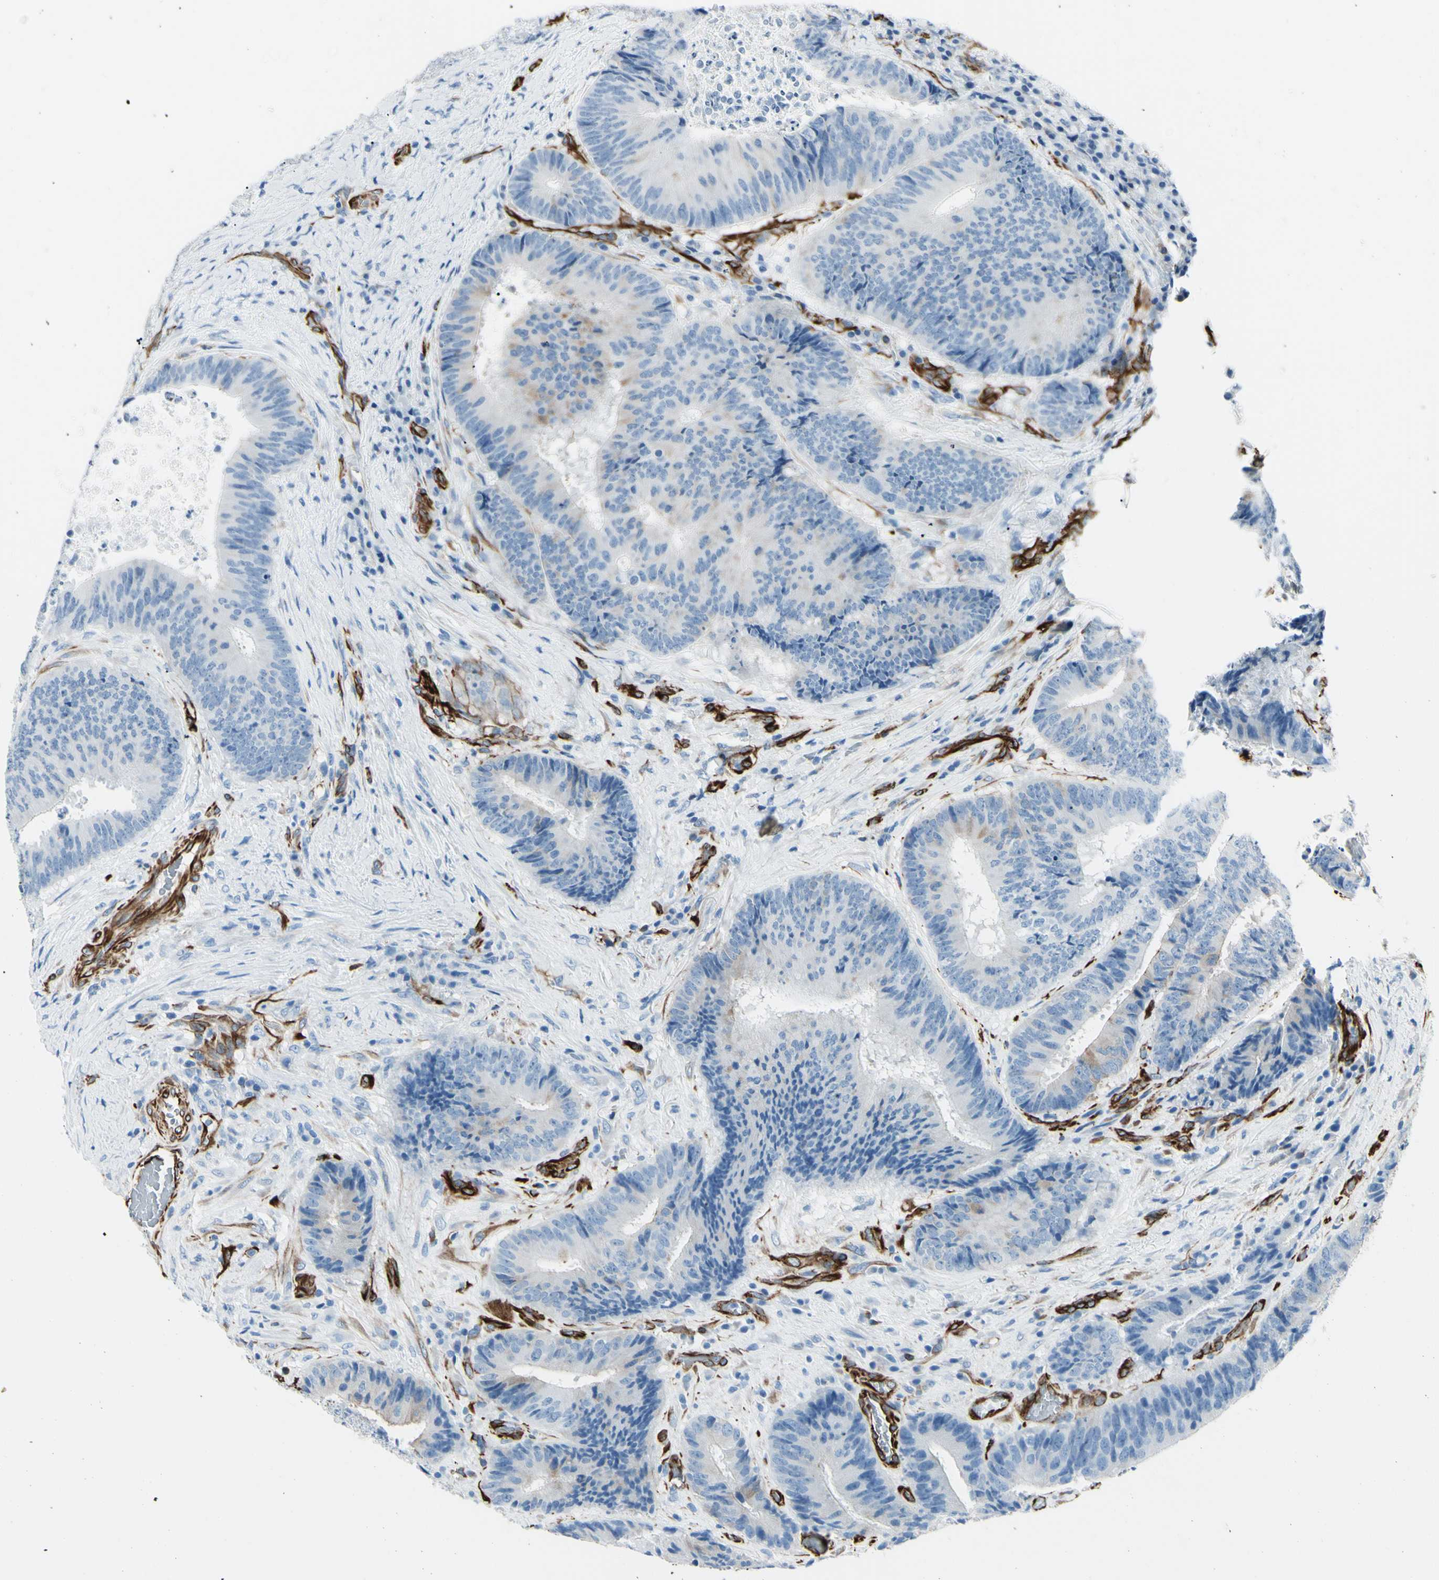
{"staining": {"intensity": "negative", "quantity": "none", "location": "none"}, "tissue": "colorectal cancer", "cell_type": "Tumor cells", "image_type": "cancer", "snomed": [{"axis": "morphology", "description": "Adenocarcinoma, NOS"}, {"axis": "topography", "description": "Rectum"}], "caption": "A micrograph of colorectal cancer (adenocarcinoma) stained for a protein reveals no brown staining in tumor cells.", "gene": "PTH2R", "patient": {"sex": "male", "age": 72}}